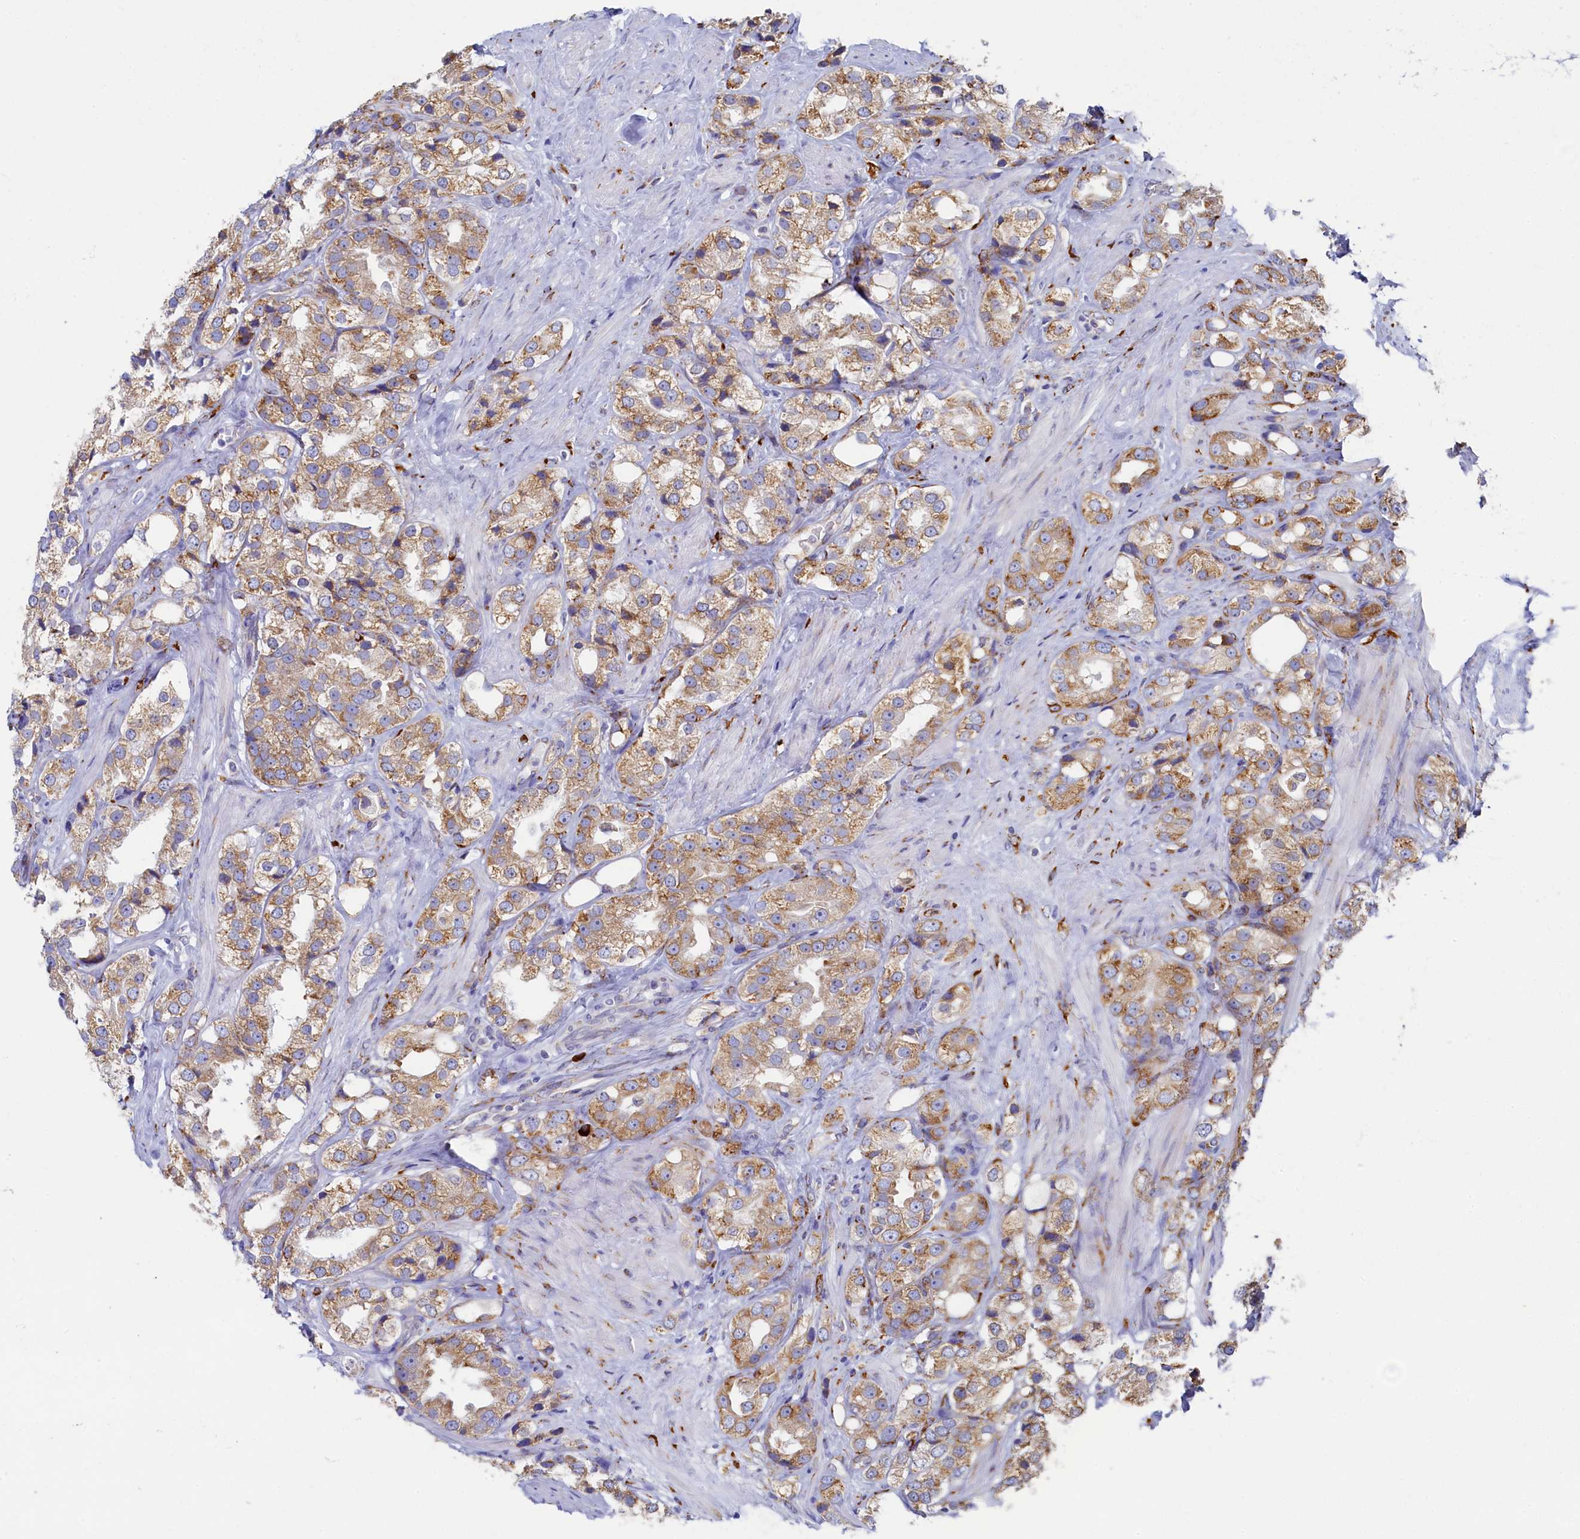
{"staining": {"intensity": "moderate", "quantity": ">75%", "location": "cytoplasmic/membranous"}, "tissue": "prostate cancer", "cell_type": "Tumor cells", "image_type": "cancer", "snomed": [{"axis": "morphology", "description": "Adenocarcinoma, NOS"}, {"axis": "topography", "description": "Prostate"}], "caption": "Immunohistochemistry photomicrograph of neoplastic tissue: prostate cancer stained using immunohistochemistry exhibits medium levels of moderate protein expression localized specifically in the cytoplasmic/membranous of tumor cells, appearing as a cytoplasmic/membranous brown color.", "gene": "TMEM18", "patient": {"sex": "male", "age": 79}}